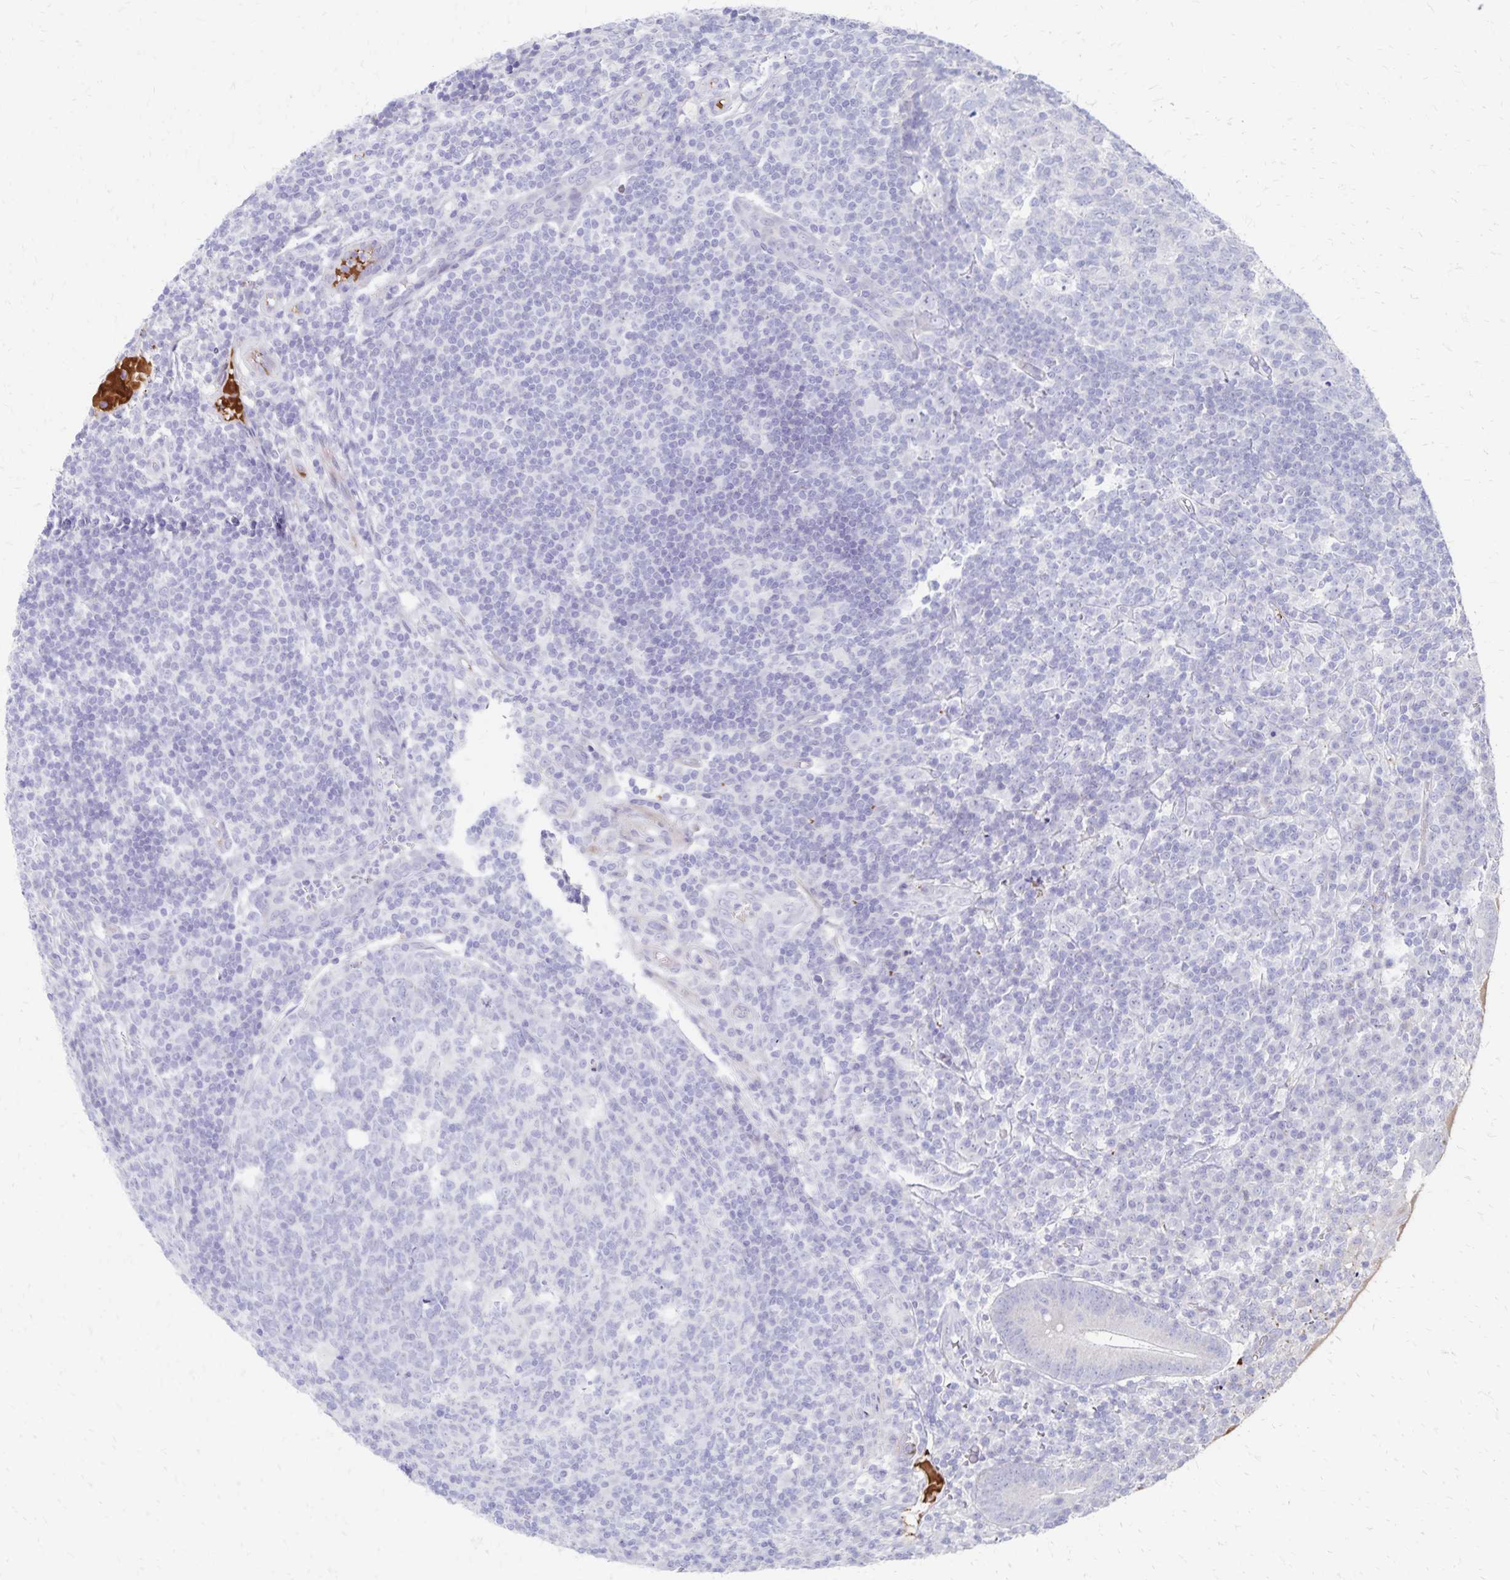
{"staining": {"intensity": "weak", "quantity": "25%-75%", "location": "cytoplasmic/membranous"}, "tissue": "appendix", "cell_type": "Glandular cells", "image_type": "normal", "snomed": [{"axis": "morphology", "description": "Normal tissue, NOS"}, {"axis": "topography", "description": "Appendix"}], "caption": "Protein expression analysis of benign appendix demonstrates weak cytoplasmic/membranous expression in about 25%-75% of glandular cells. The staining was performed using DAB, with brown indicating positive protein expression. Nuclei are stained blue with hematoxylin.", "gene": "NECAP1", "patient": {"sex": "male", "age": 18}}